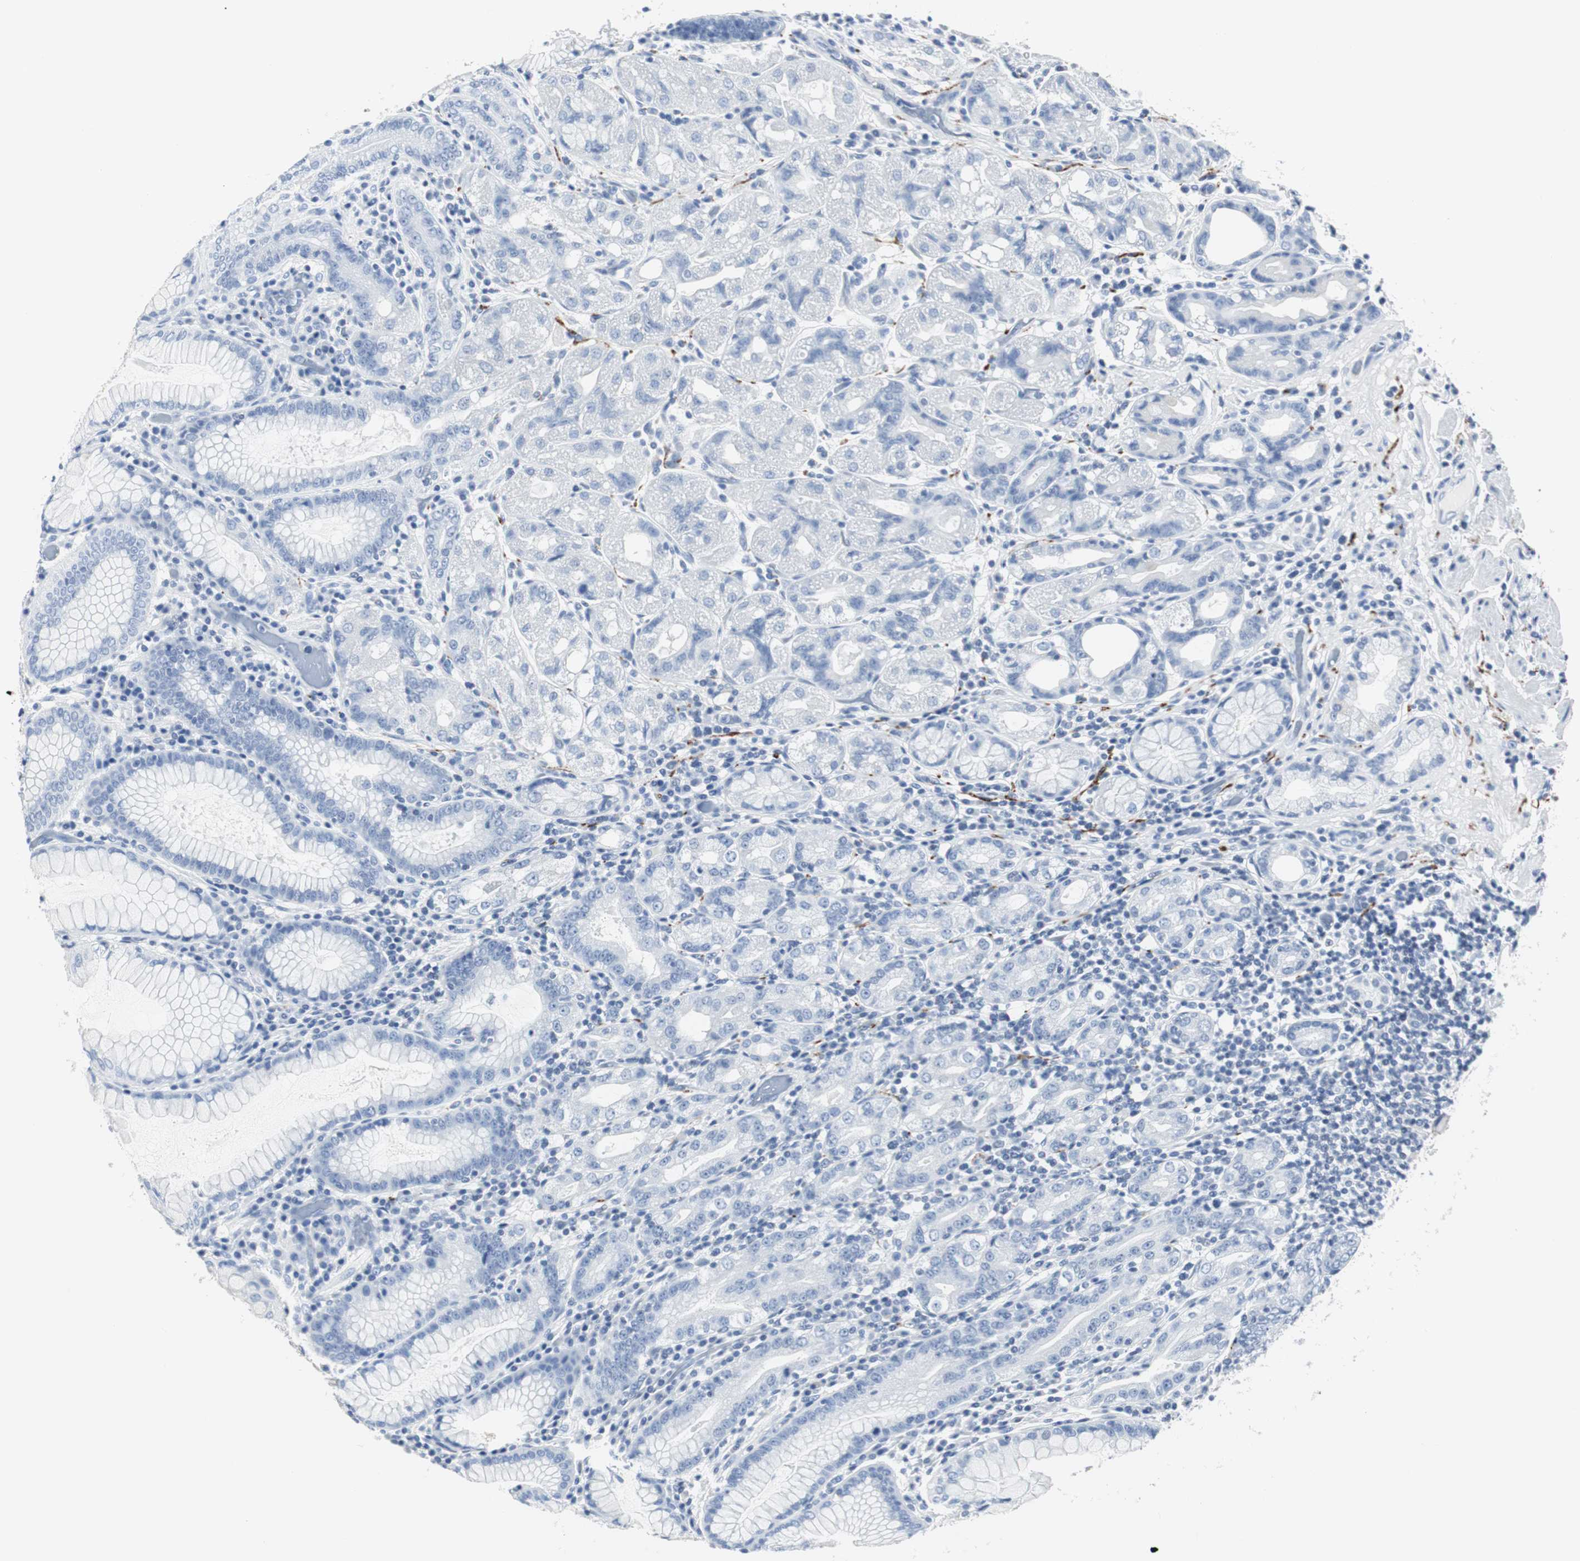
{"staining": {"intensity": "negative", "quantity": "none", "location": "none"}, "tissue": "stomach", "cell_type": "Glandular cells", "image_type": "normal", "snomed": [{"axis": "morphology", "description": "Normal tissue, NOS"}, {"axis": "topography", "description": "Stomach, lower"}], "caption": "A high-resolution image shows IHC staining of unremarkable stomach, which displays no significant positivity in glandular cells.", "gene": "GAP43", "patient": {"sex": "female", "age": 76}}